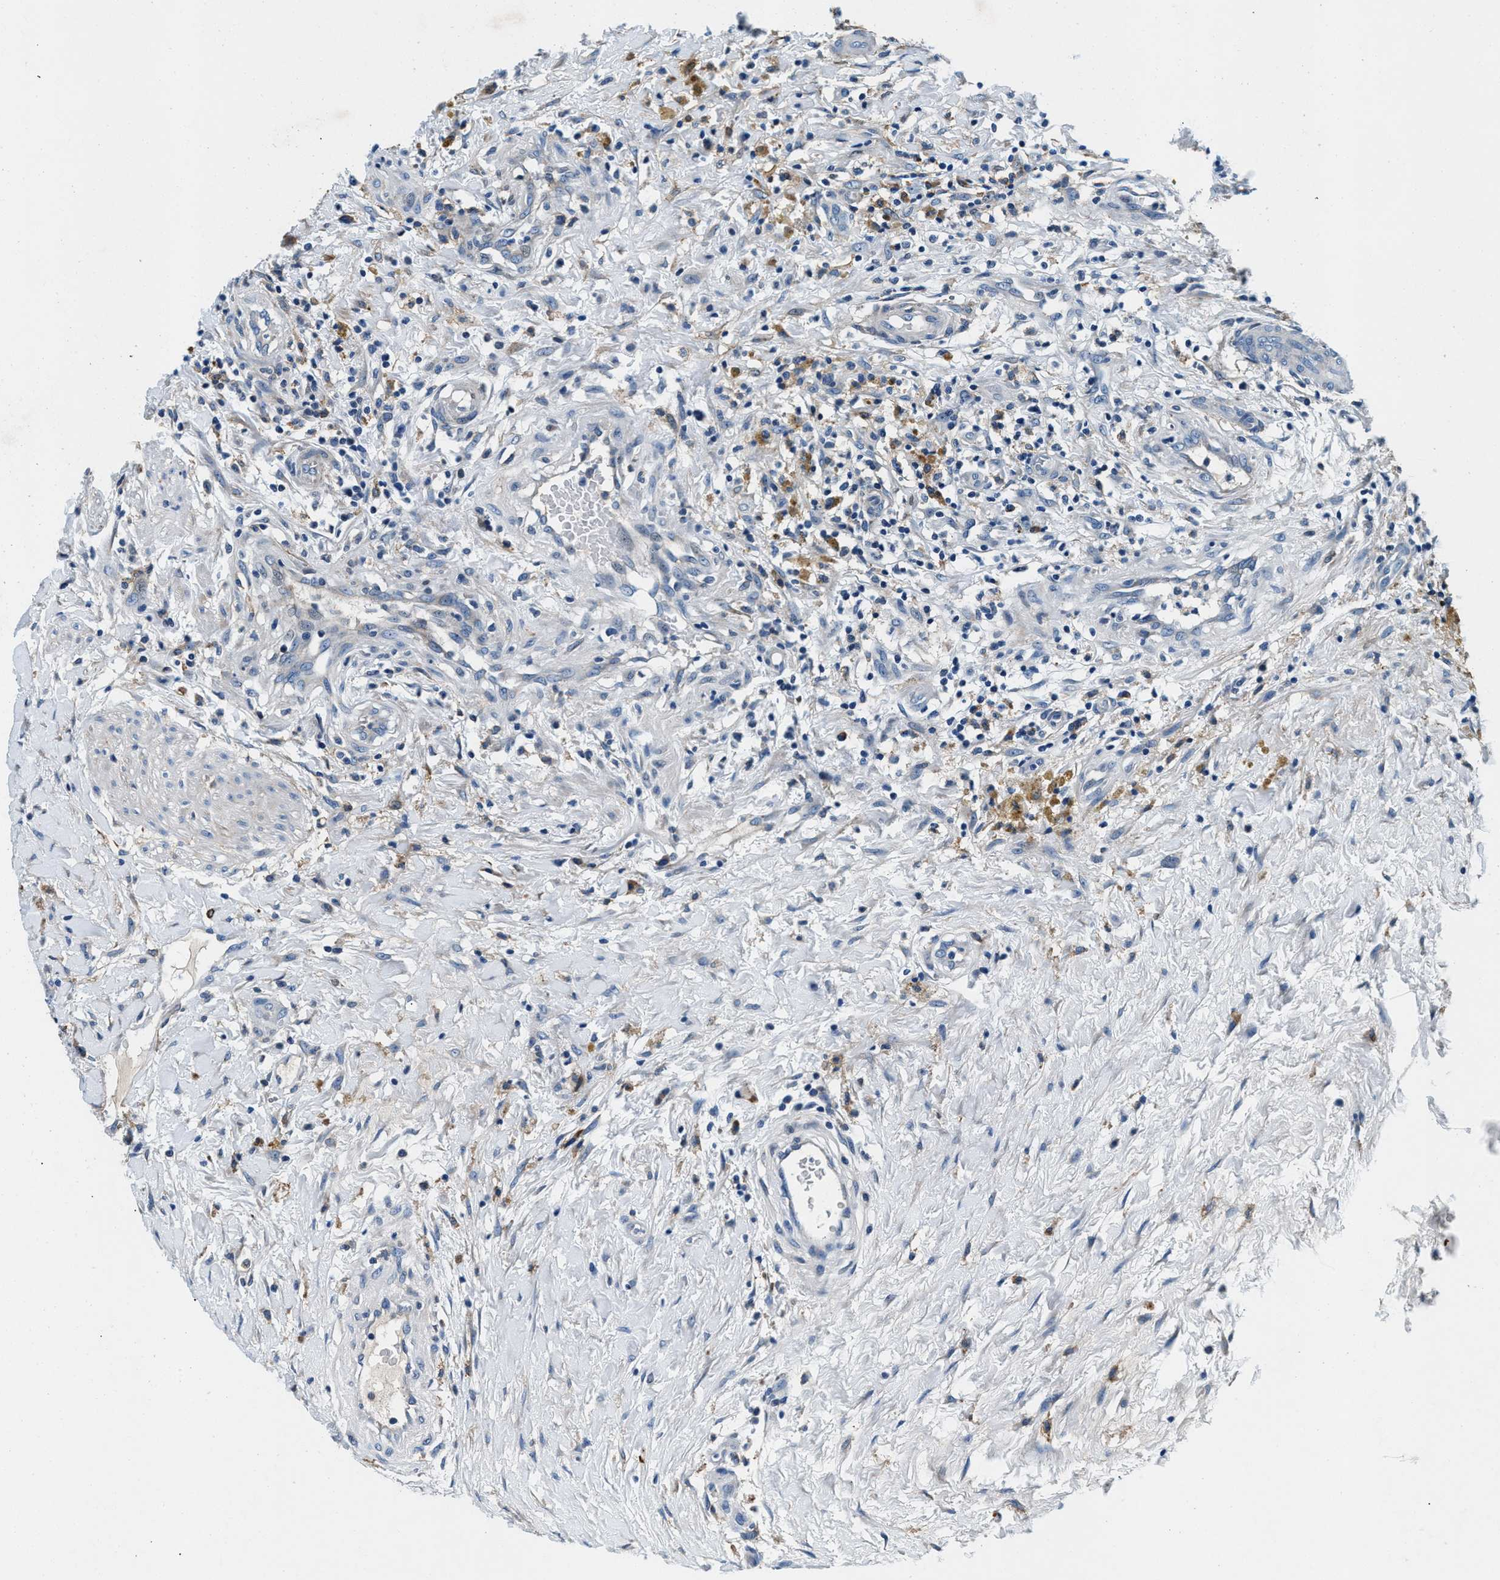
{"staining": {"intensity": "negative", "quantity": "none", "location": "none"}, "tissue": "testis cancer", "cell_type": "Tumor cells", "image_type": "cancer", "snomed": [{"axis": "morphology", "description": "Seminoma, NOS"}, {"axis": "topography", "description": "Testis"}], "caption": "Tumor cells show no significant protein positivity in testis seminoma. (Stains: DAB (3,3'-diaminobenzidine) immunohistochemistry with hematoxylin counter stain, Microscopy: brightfield microscopy at high magnification).", "gene": "SLFN11", "patient": {"sex": "male", "age": 59}}